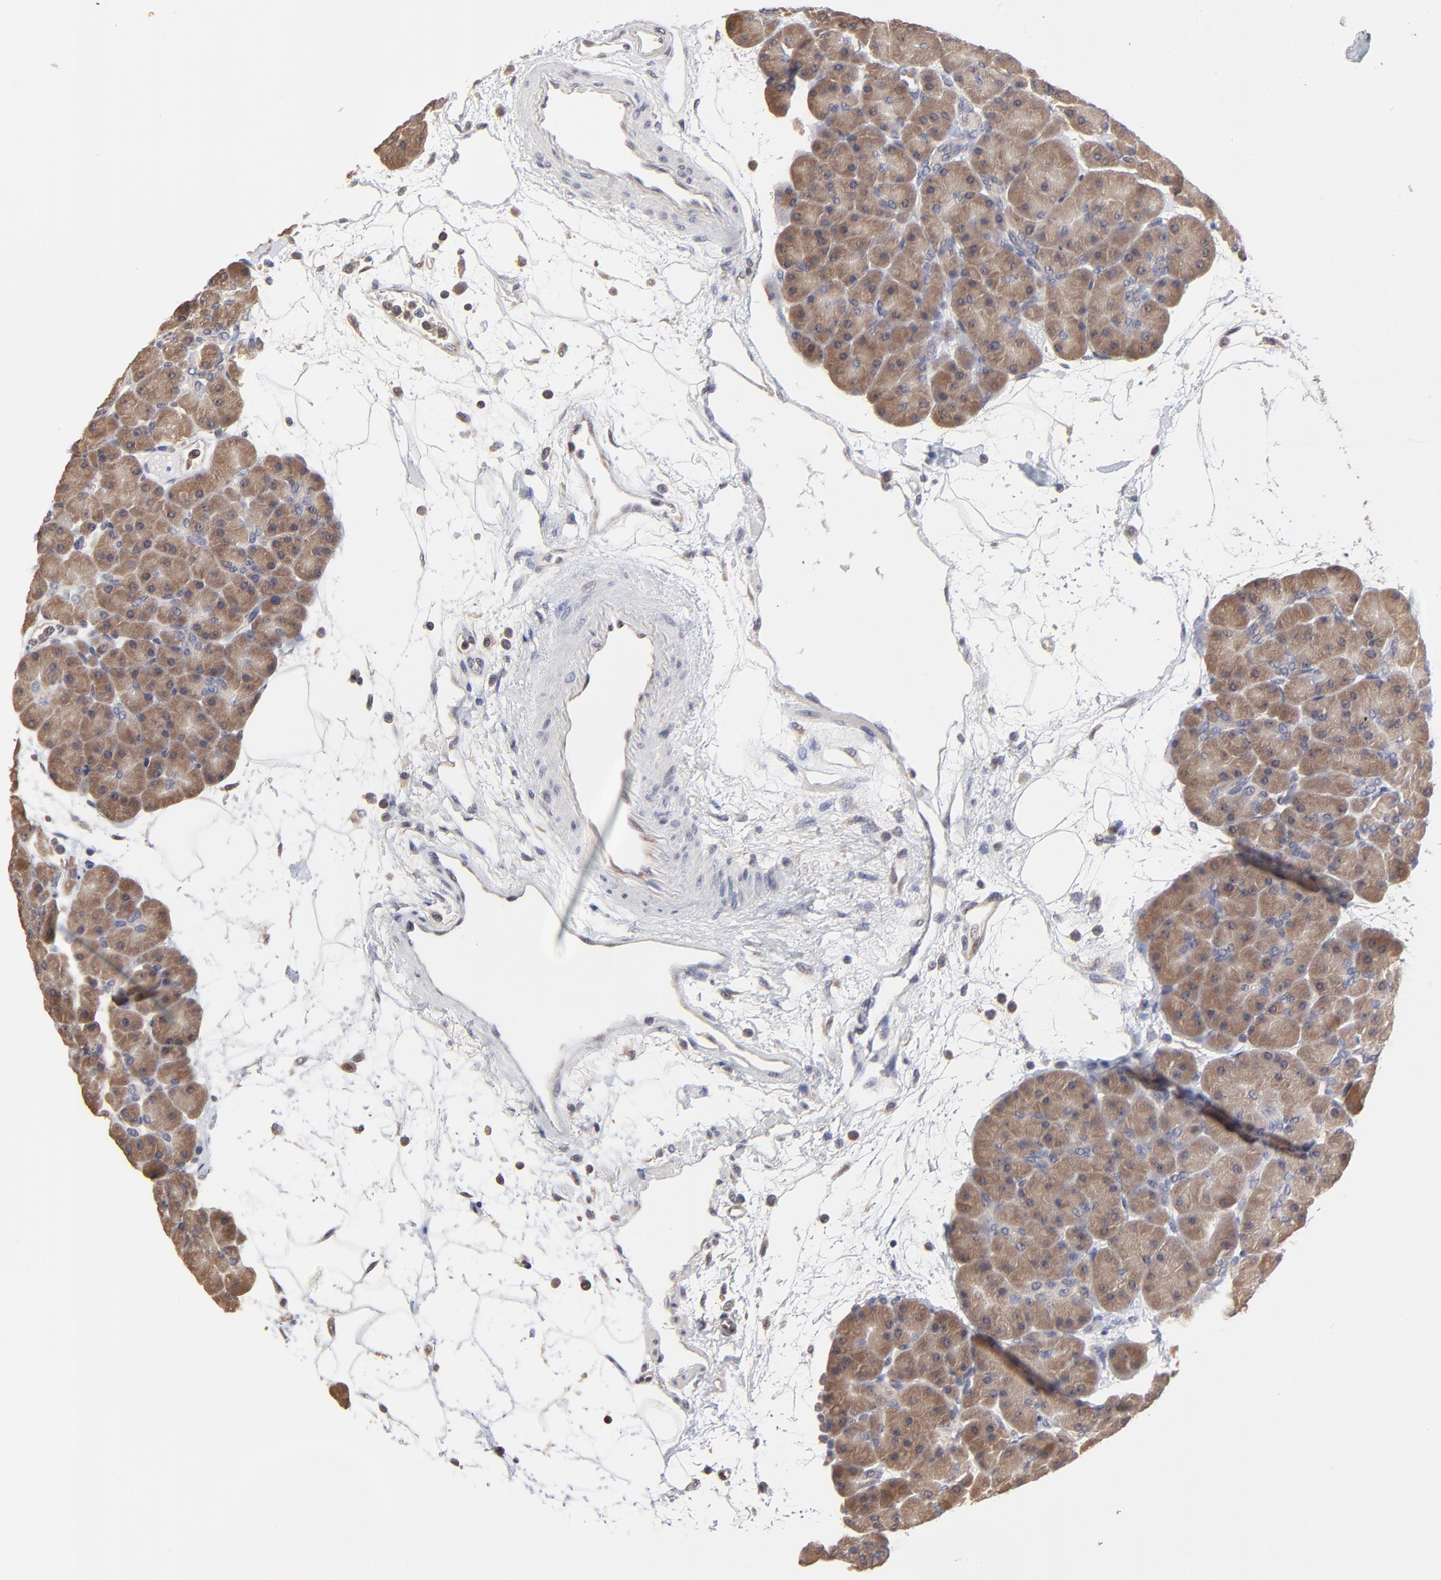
{"staining": {"intensity": "moderate", "quantity": "25%-75%", "location": "cytoplasmic/membranous"}, "tissue": "pancreas", "cell_type": "Exocrine glandular cells", "image_type": "normal", "snomed": [{"axis": "morphology", "description": "Normal tissue, NOS"}, {"axis": "topography", "description": "Pancreas"}], "caption": "Immunohistochemistry (IHC) (DAB (3,3'-diaminobenzidine)) staining of unremarkable pancreas reveals moderate cytoplasmic/membranous protein staining in about 25%-75% of exocrine glandular cells. (Brightfield microscopy of DAB IHC at high magnification).", "gene": "CCT2", "patient": {"sex": "male", "age": 66}}